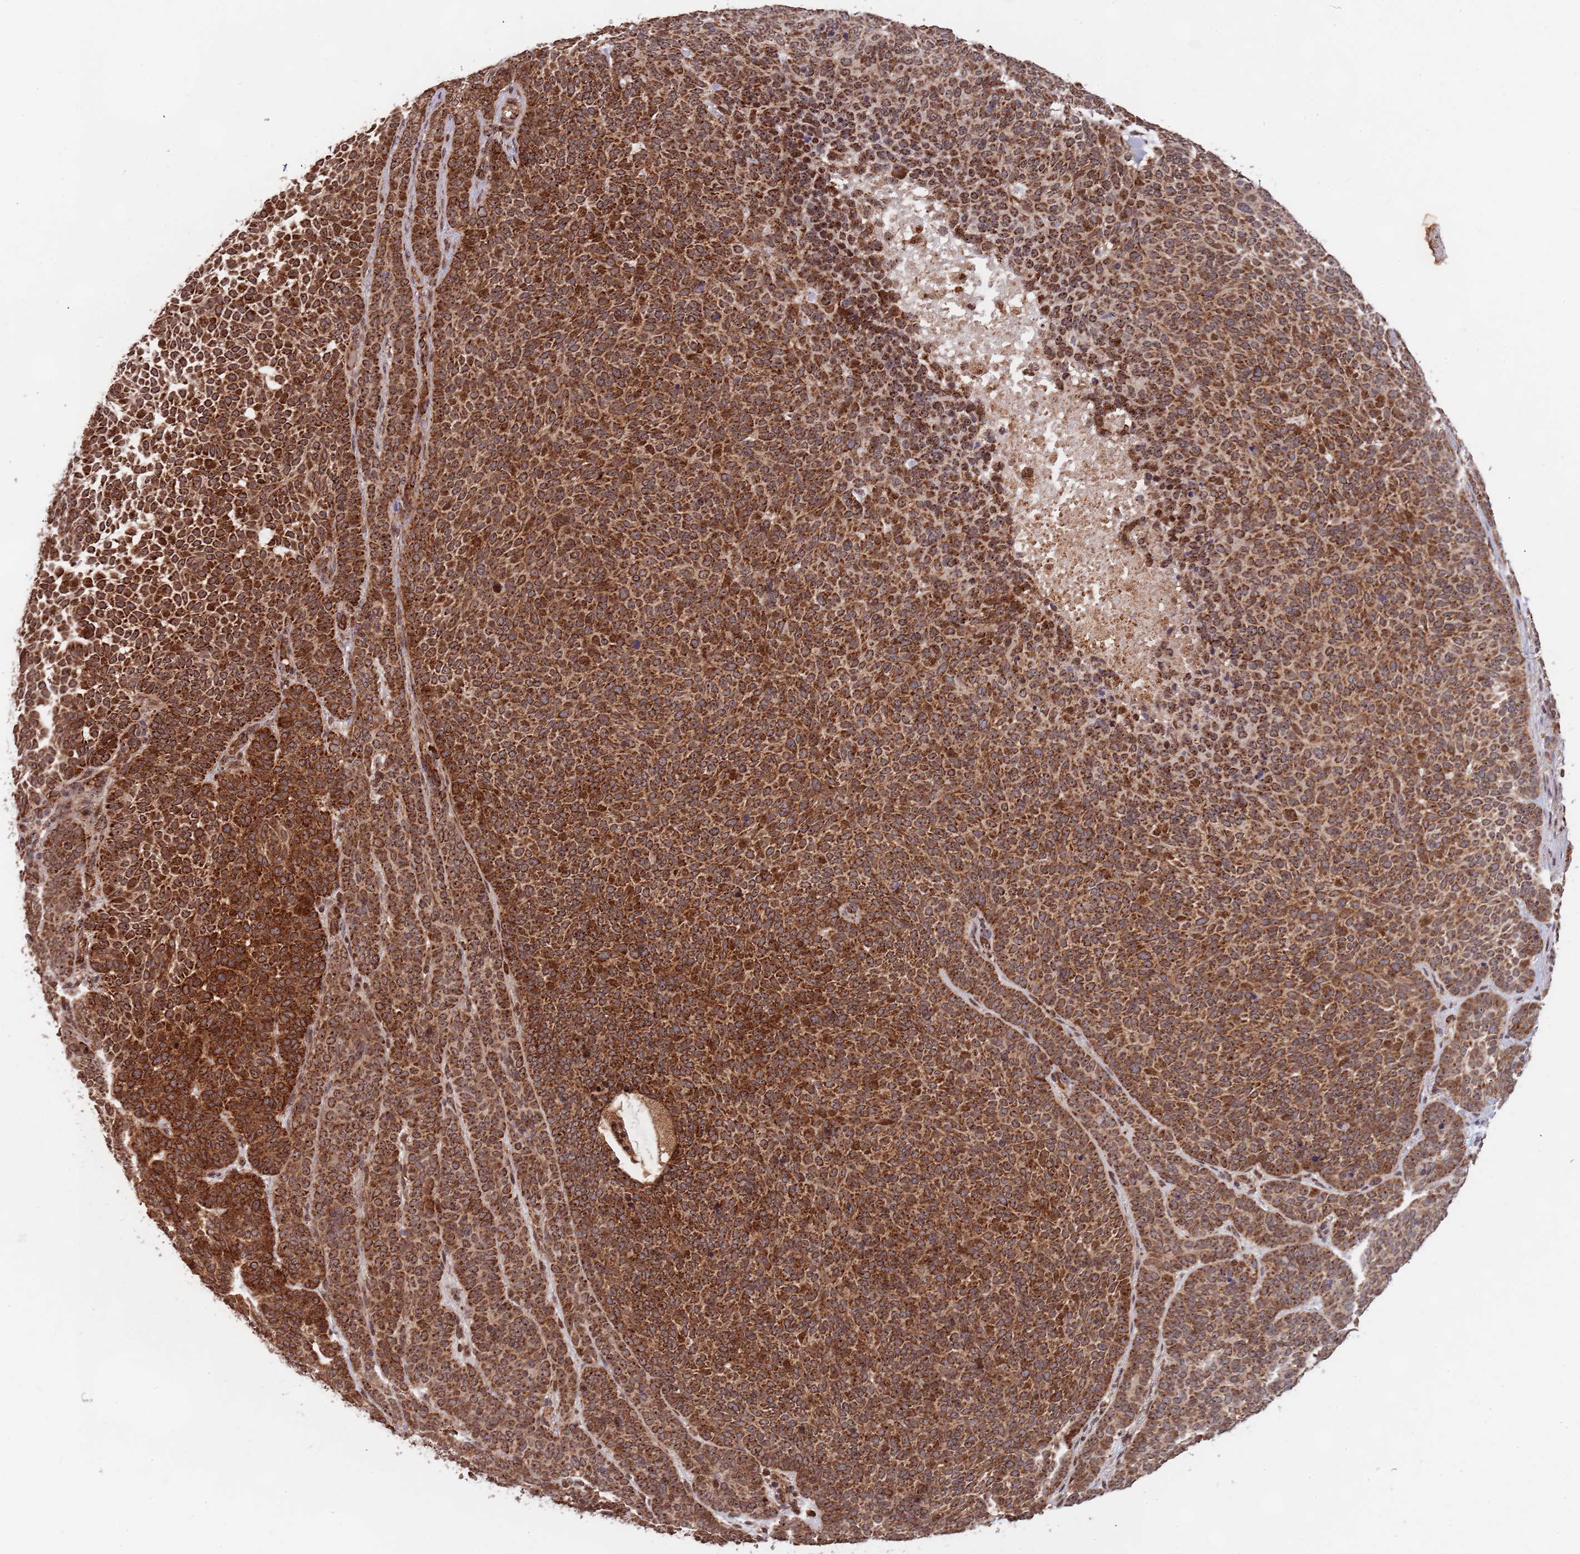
{"staining": {"intensity": "strong", "quantity": ">75%", "location": "cytoplasmic/membranous"}, "tissue": "skin cancer", "cell_type": "Tumor cells", "image_type": "cancer", "snomed": [{"axis": "morphology", "description": "Basal cell carcinoma"}, {"axis": "topography", "description": "Skin"}], "caption": "Immunohistochemistry staining of basal cell carcinoma (skin), which reveals high levels of strong cytoplasmic/membranous expression in approximately >75% of tumor cells indicating strong cytoplasmic/membranous protein positivity. The staining was performed using DAB (3,3'-diaminobenzidine) (brown) for protein detection and nuclei were counterstained in hematoxylin (blue).", "gene": "DCHS1", "patient": {"sex": "female", "age": 77}}